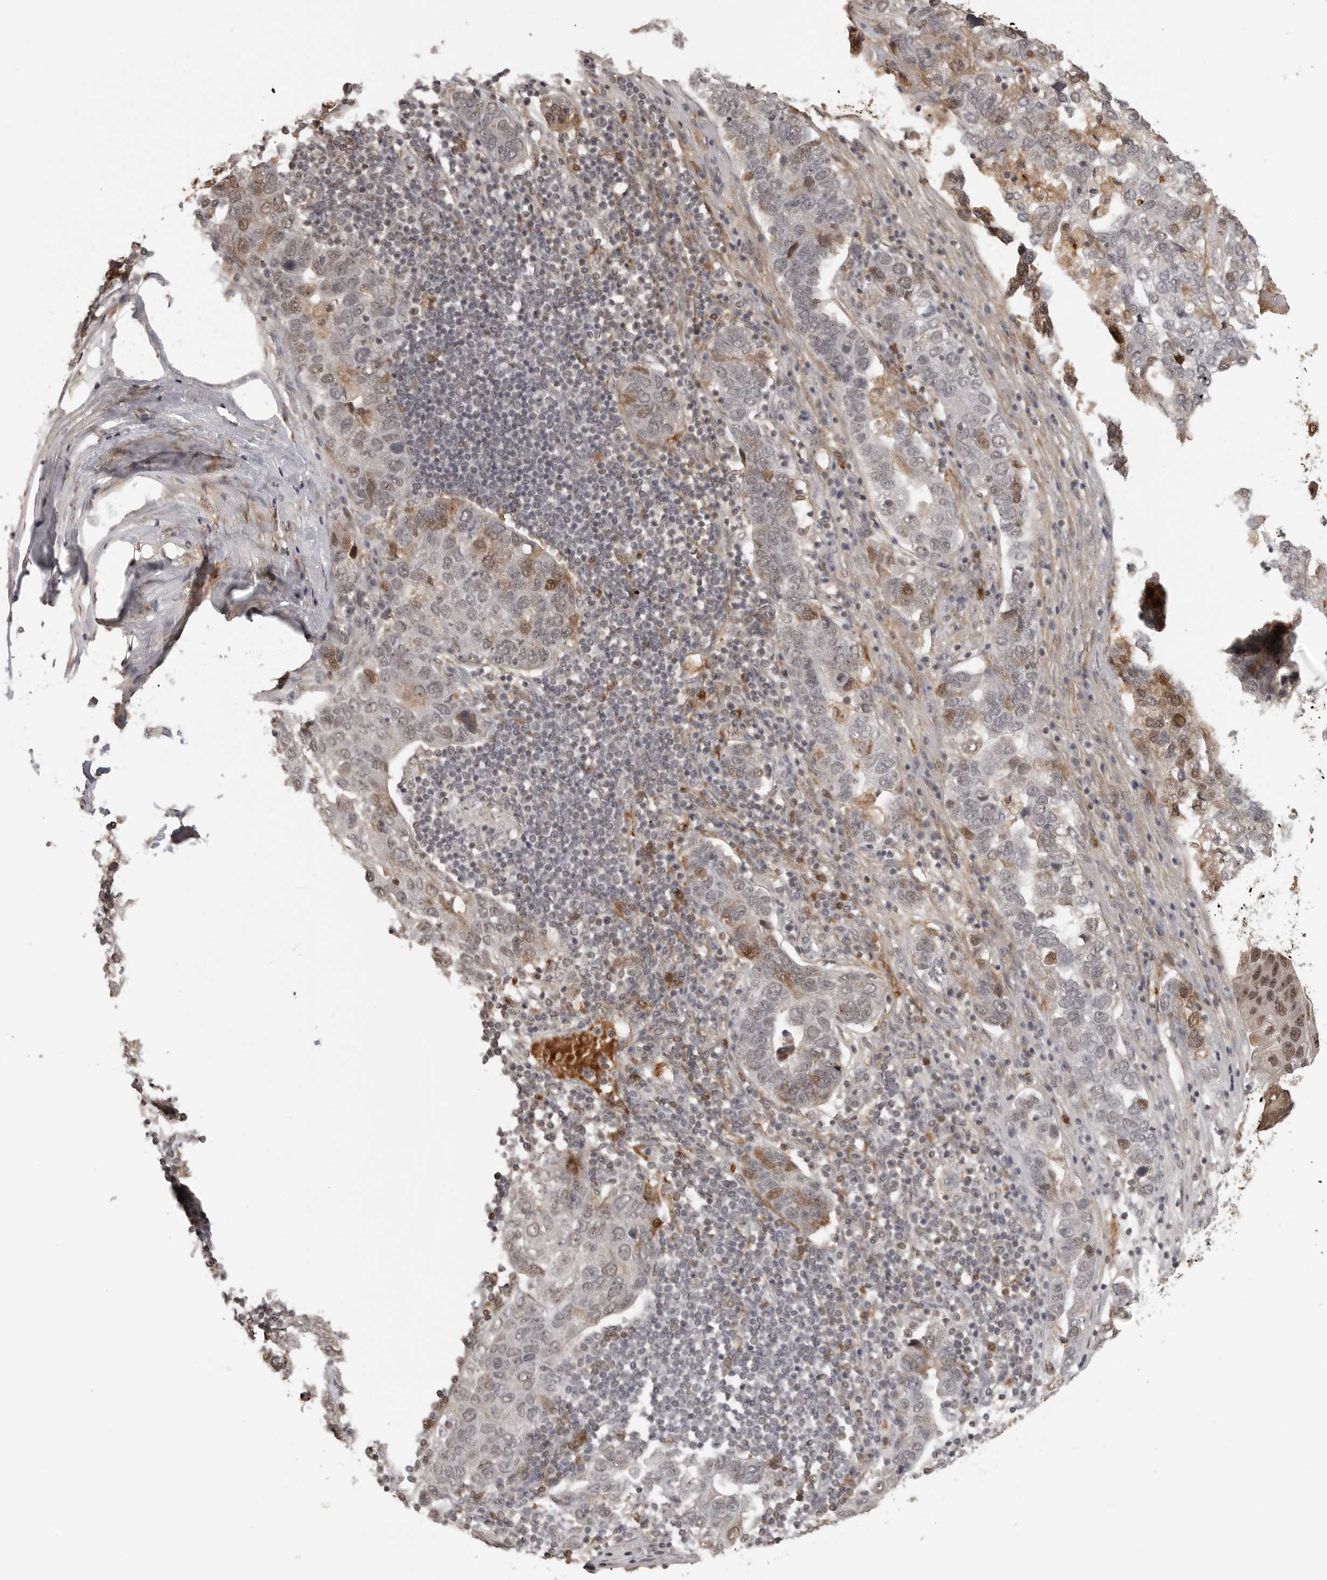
{"staining": {"intensity": "moderate", "quantity": "<25%", "location": "cytoplasmic/membranous,nuclear"}, "tissue": "pancreatic cancer", "cell_type": "Tumor cells", "image_type": "cancer", "snomed": [{"axis": "morphology", "description": "Adenocarcinoma, NOS"}, {"axis": "topography", "description": "Pancreas"}], "caption": "Pancreatic cancer (adenocarcinoma) stained for a protein shows moderate cytoplasmic/membranous and nuclear positivity in tumor cells.", "gene": "CLOCK", "patient": {"sex": "female", "age": 61}}